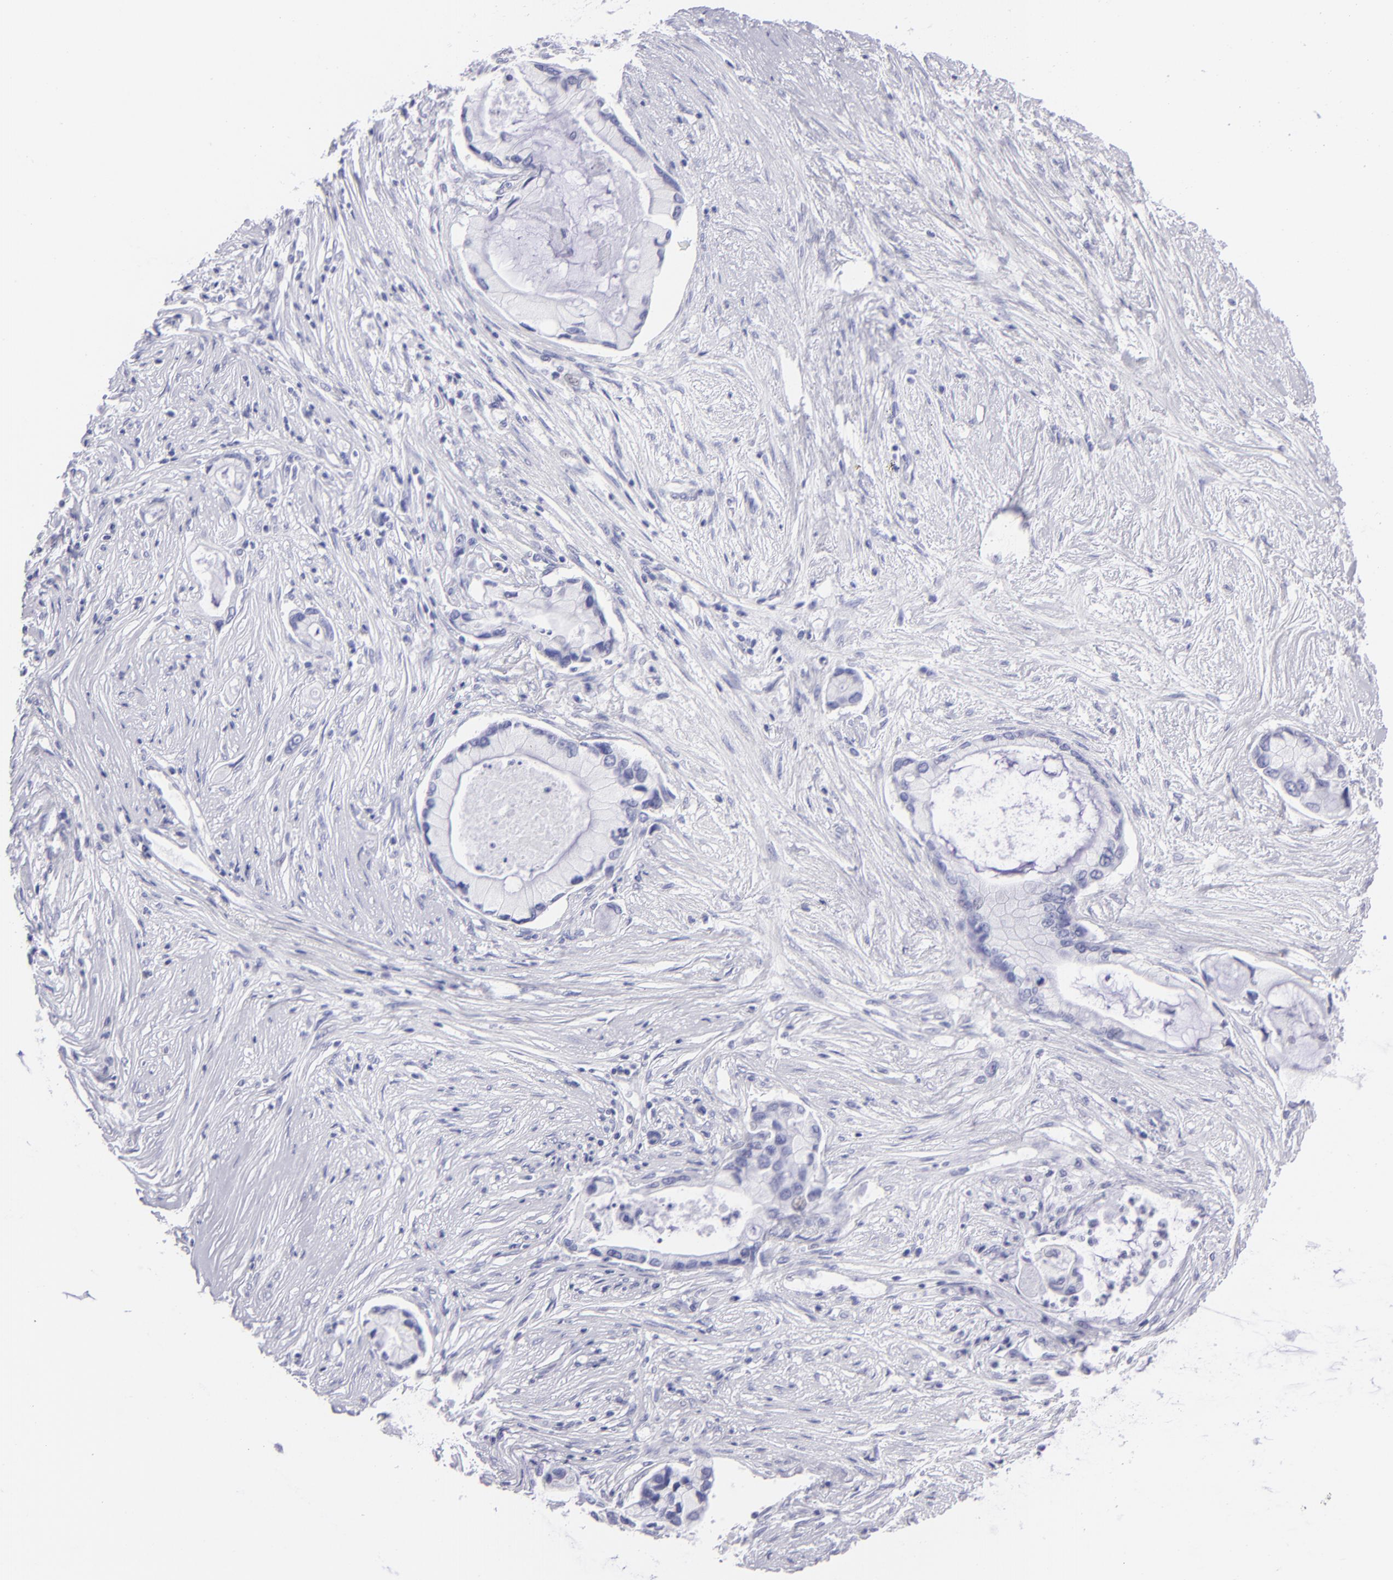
{"staining": {"intensity": "negative", "quantity": "none", "location": "none"}, "tissue": "pancreatic cancer", "cell_type": "Tumor cells", "image_type": "cancer", "snomed": [{"axis": "morphology", "description": "Adenocarcinoma, NOS"}, {"axis": "topography", "description": "Pancreas"}], "caption": "DAB immunohistochemical staining of pancreatic cancer reveals no significant staining in tumor cells.", "gene": "SLC1A2", "patient": {"sex": "female", "age": 59}}